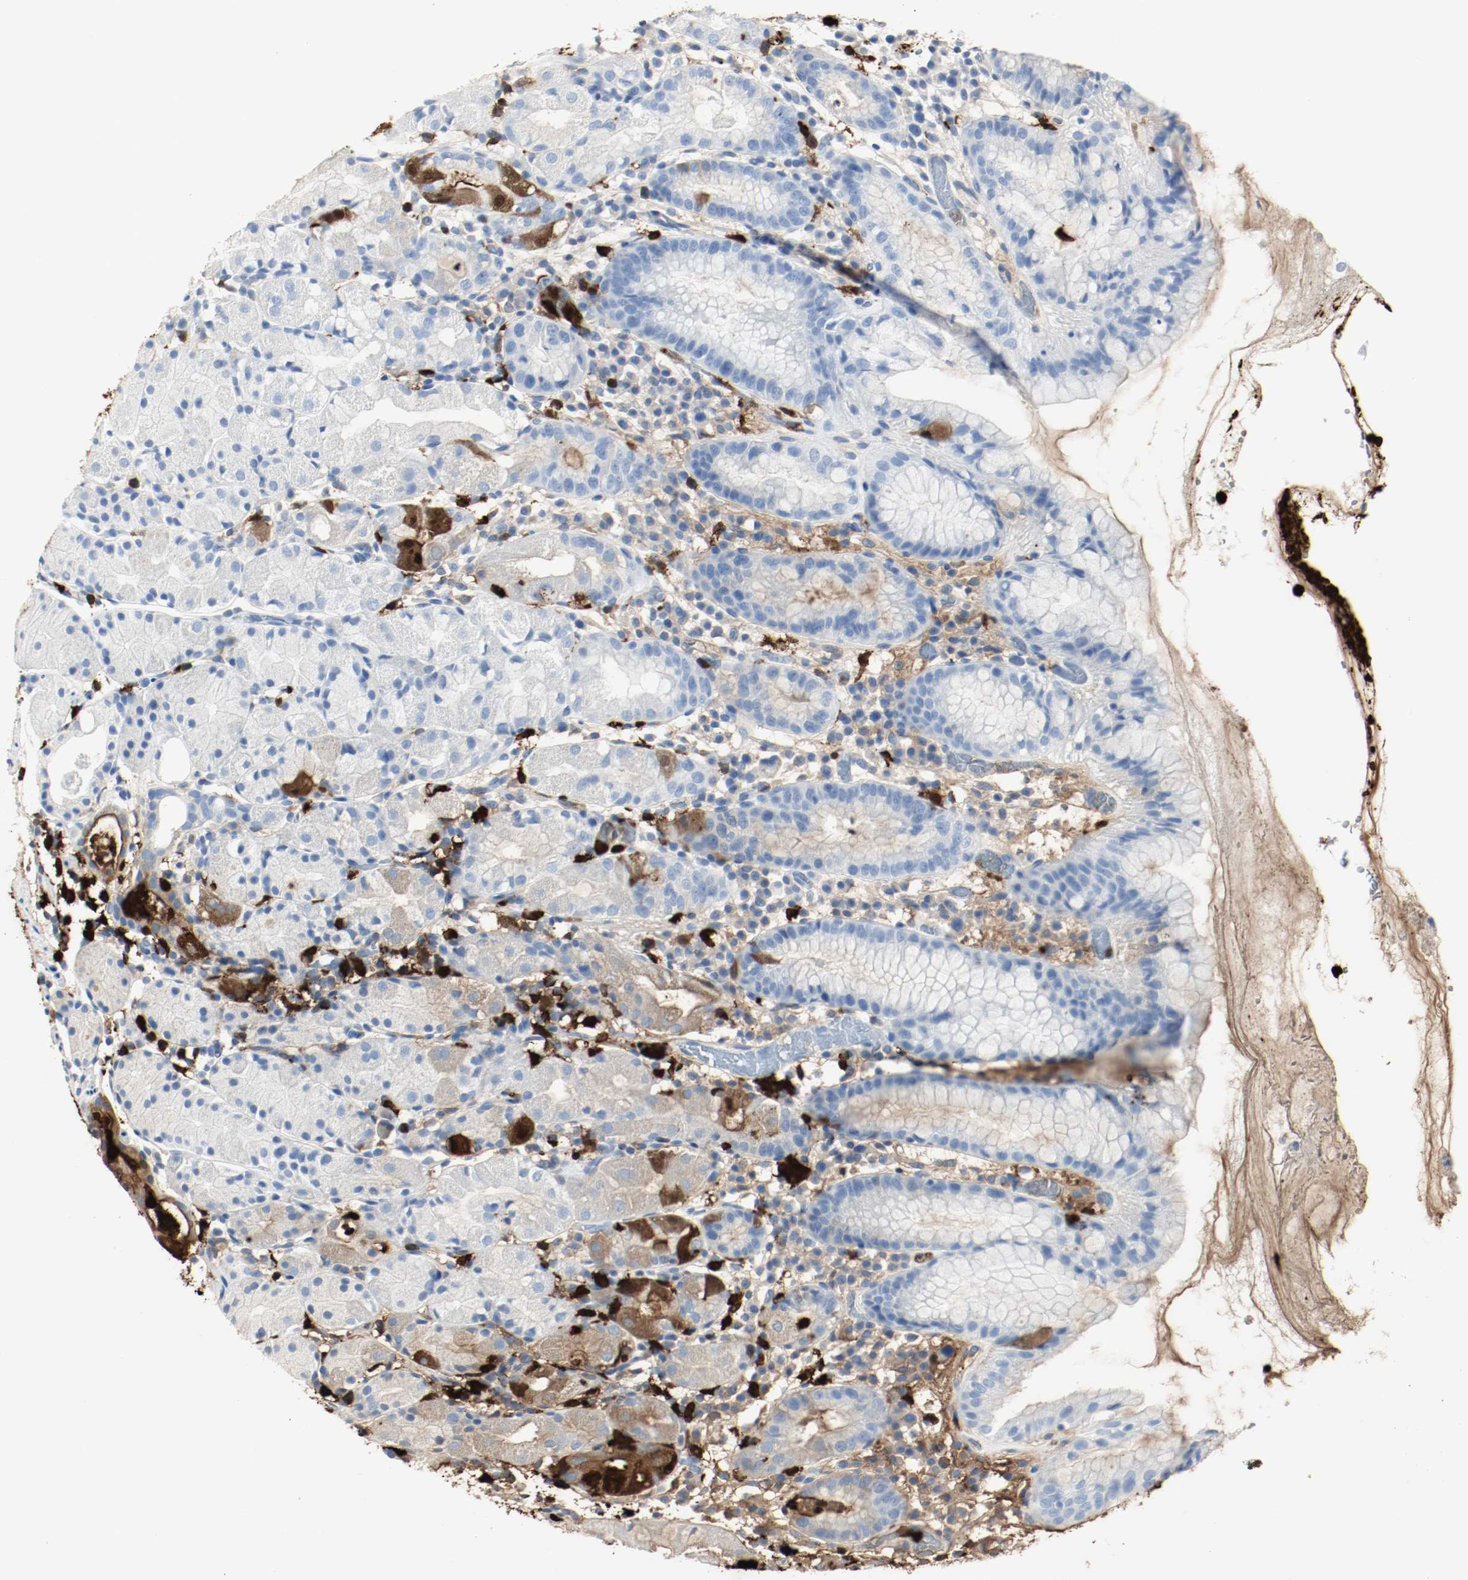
{"staining": {"intensity": "moderate", "quantity": "<25%", "location": "cytoplasmic/membranous"}, "tissue": "stomach", "cell_type": "Glandular cells", "image_type": "normal", "snomed": [{"axis": "morphology", "description": "Normal tissue, NOS"}, {"axis": "topography", "description": "Stomach"}, {"axis": "topography", "description": "Stomach, lower"}], "caption": "A brown stain labels moderate cytoplasmic/membranous expression of a protein in glandular cells of benign stomach.", "gene": "S100A9", "patient": {"sex": "female", "age": 75}}